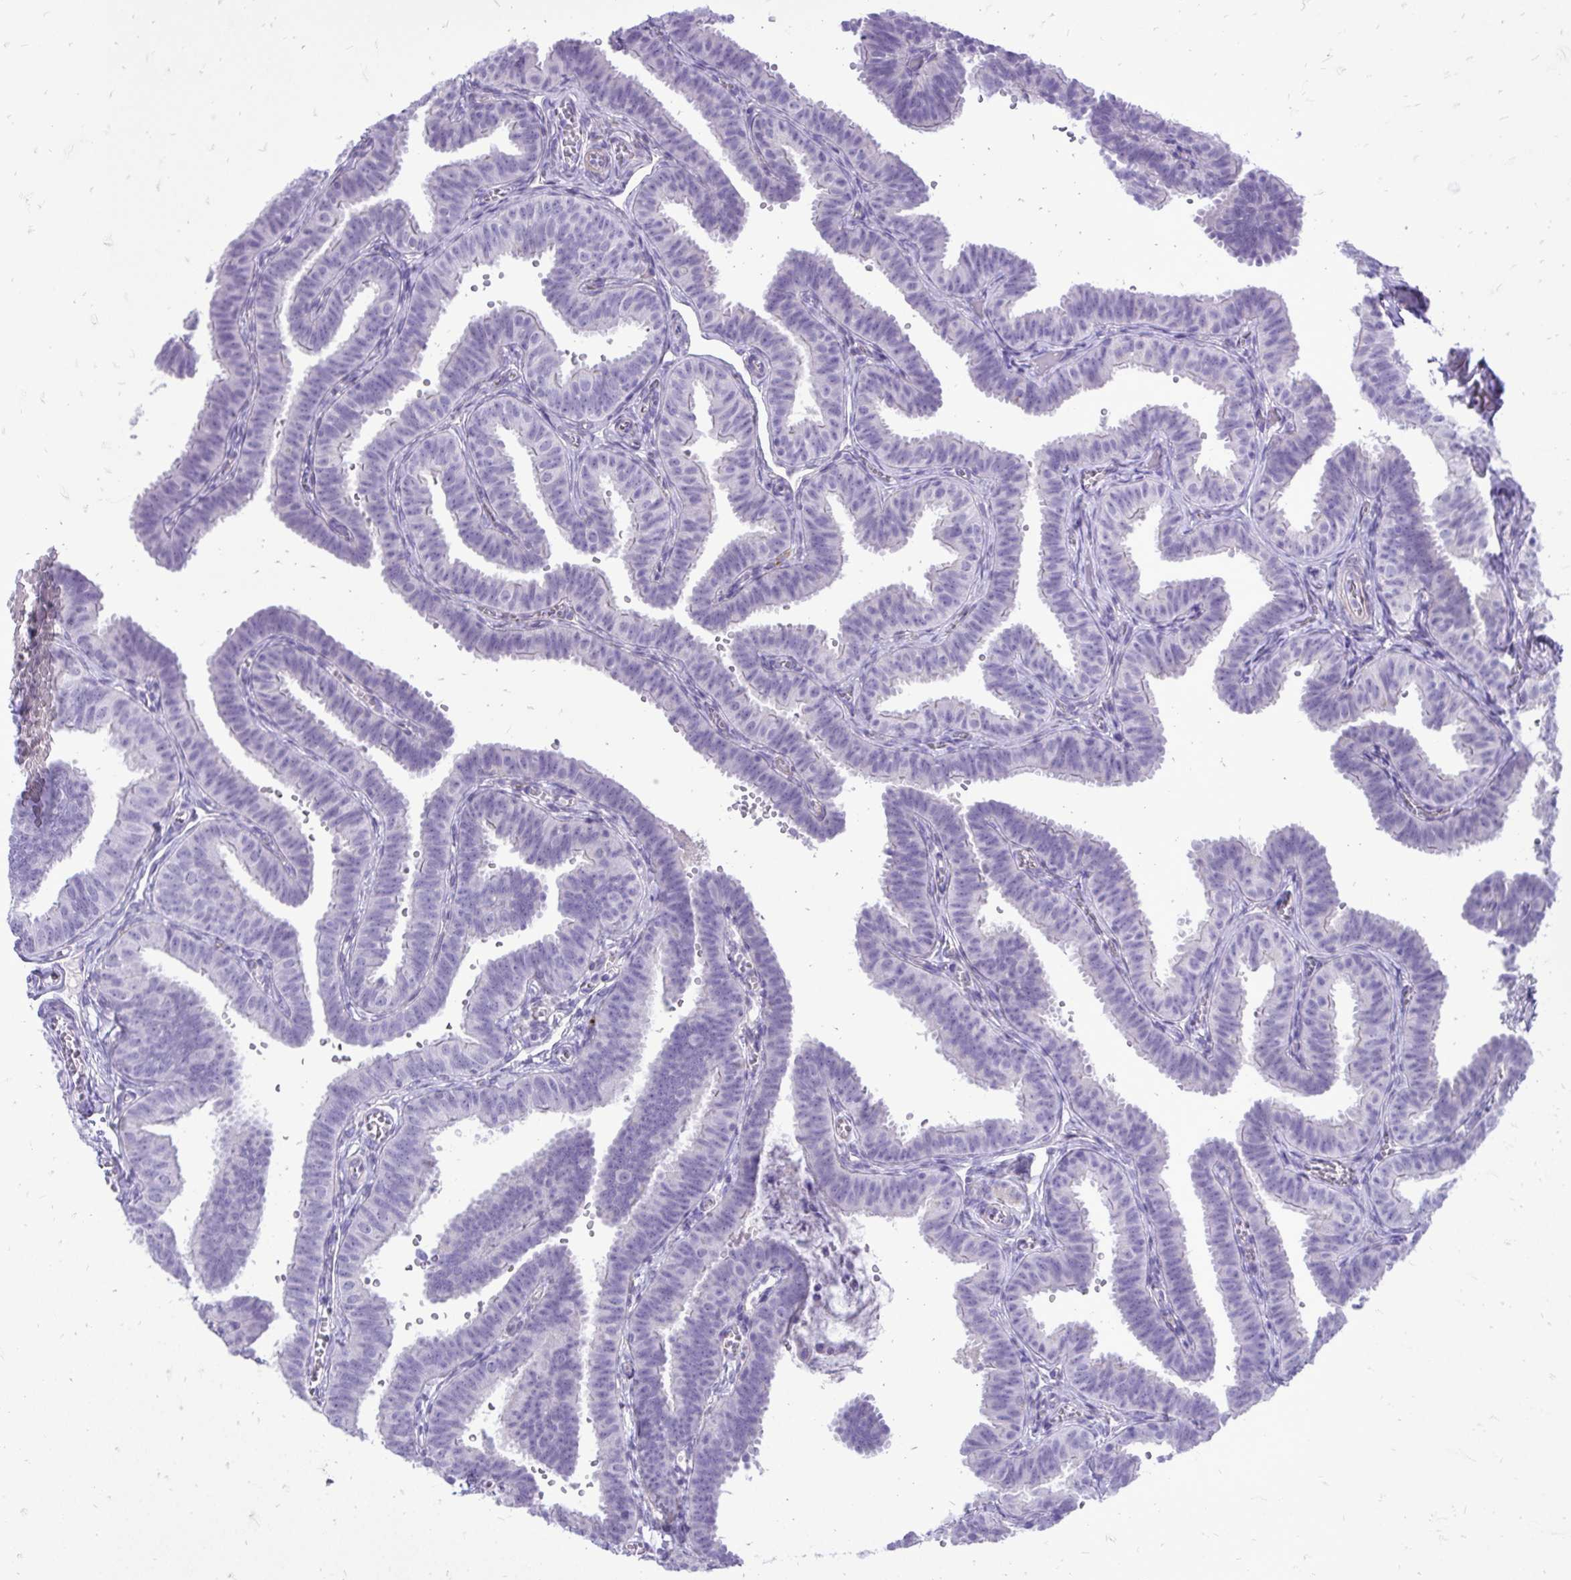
{"staining": {"intensity": "negative", "quantity": "none", "location": "none"}, "tissue": "fallopian tube", "cell_type": "Glandular cells", "image_type": "normal", "snomed": [{"axis": "morphology", "description": "Normal tissue, NOS"}, {"axis": "topography", "description": "Fallopian tube"}], "caption": "Immunohistochemistry photomicrograph of unremarkable human fallopian tube stained for a protein (brown), which reveals no staining in glandular cells.", "gene": "PELI3", "patient": {"sex": "female", "age": 25}}